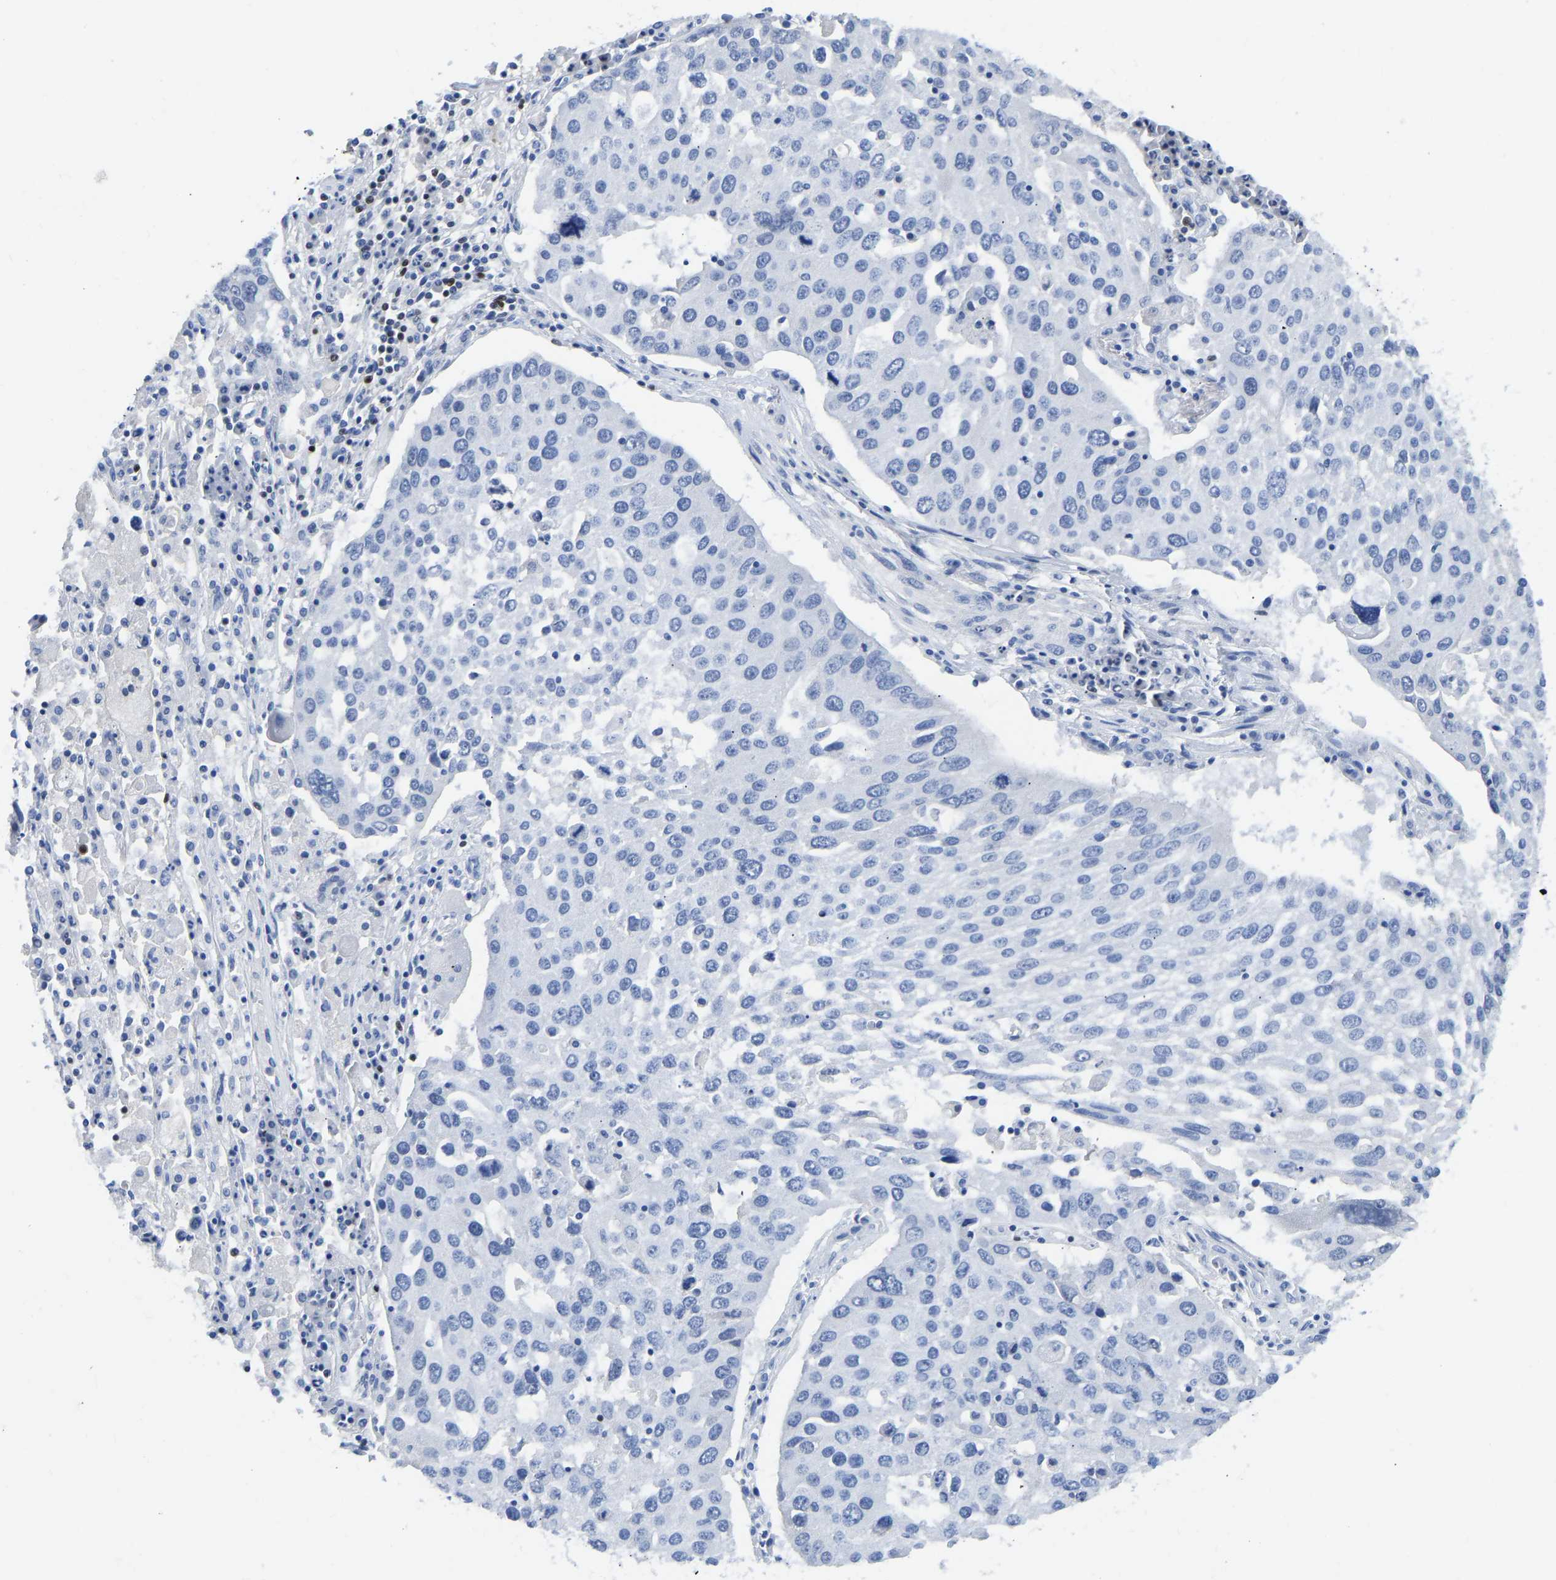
{"staining": {"intensity": "negative", "quantity": "none", "location": "none"}, "tissue": "lung cancer", "cell_type": "Tumor cells", "image_type": "cancer", "snomed": [{"axis": "morphology", "description": "Squamous cell carcinoma, NOS"}, {"axis": "topography", "description": "Lung"}], "caption": "IHC of human lung cancer (squamous cell carcinoma) displays no positivity in tumor cells.", "gene": "TCF7", "patient": {"sex": "male", "age": 65}}